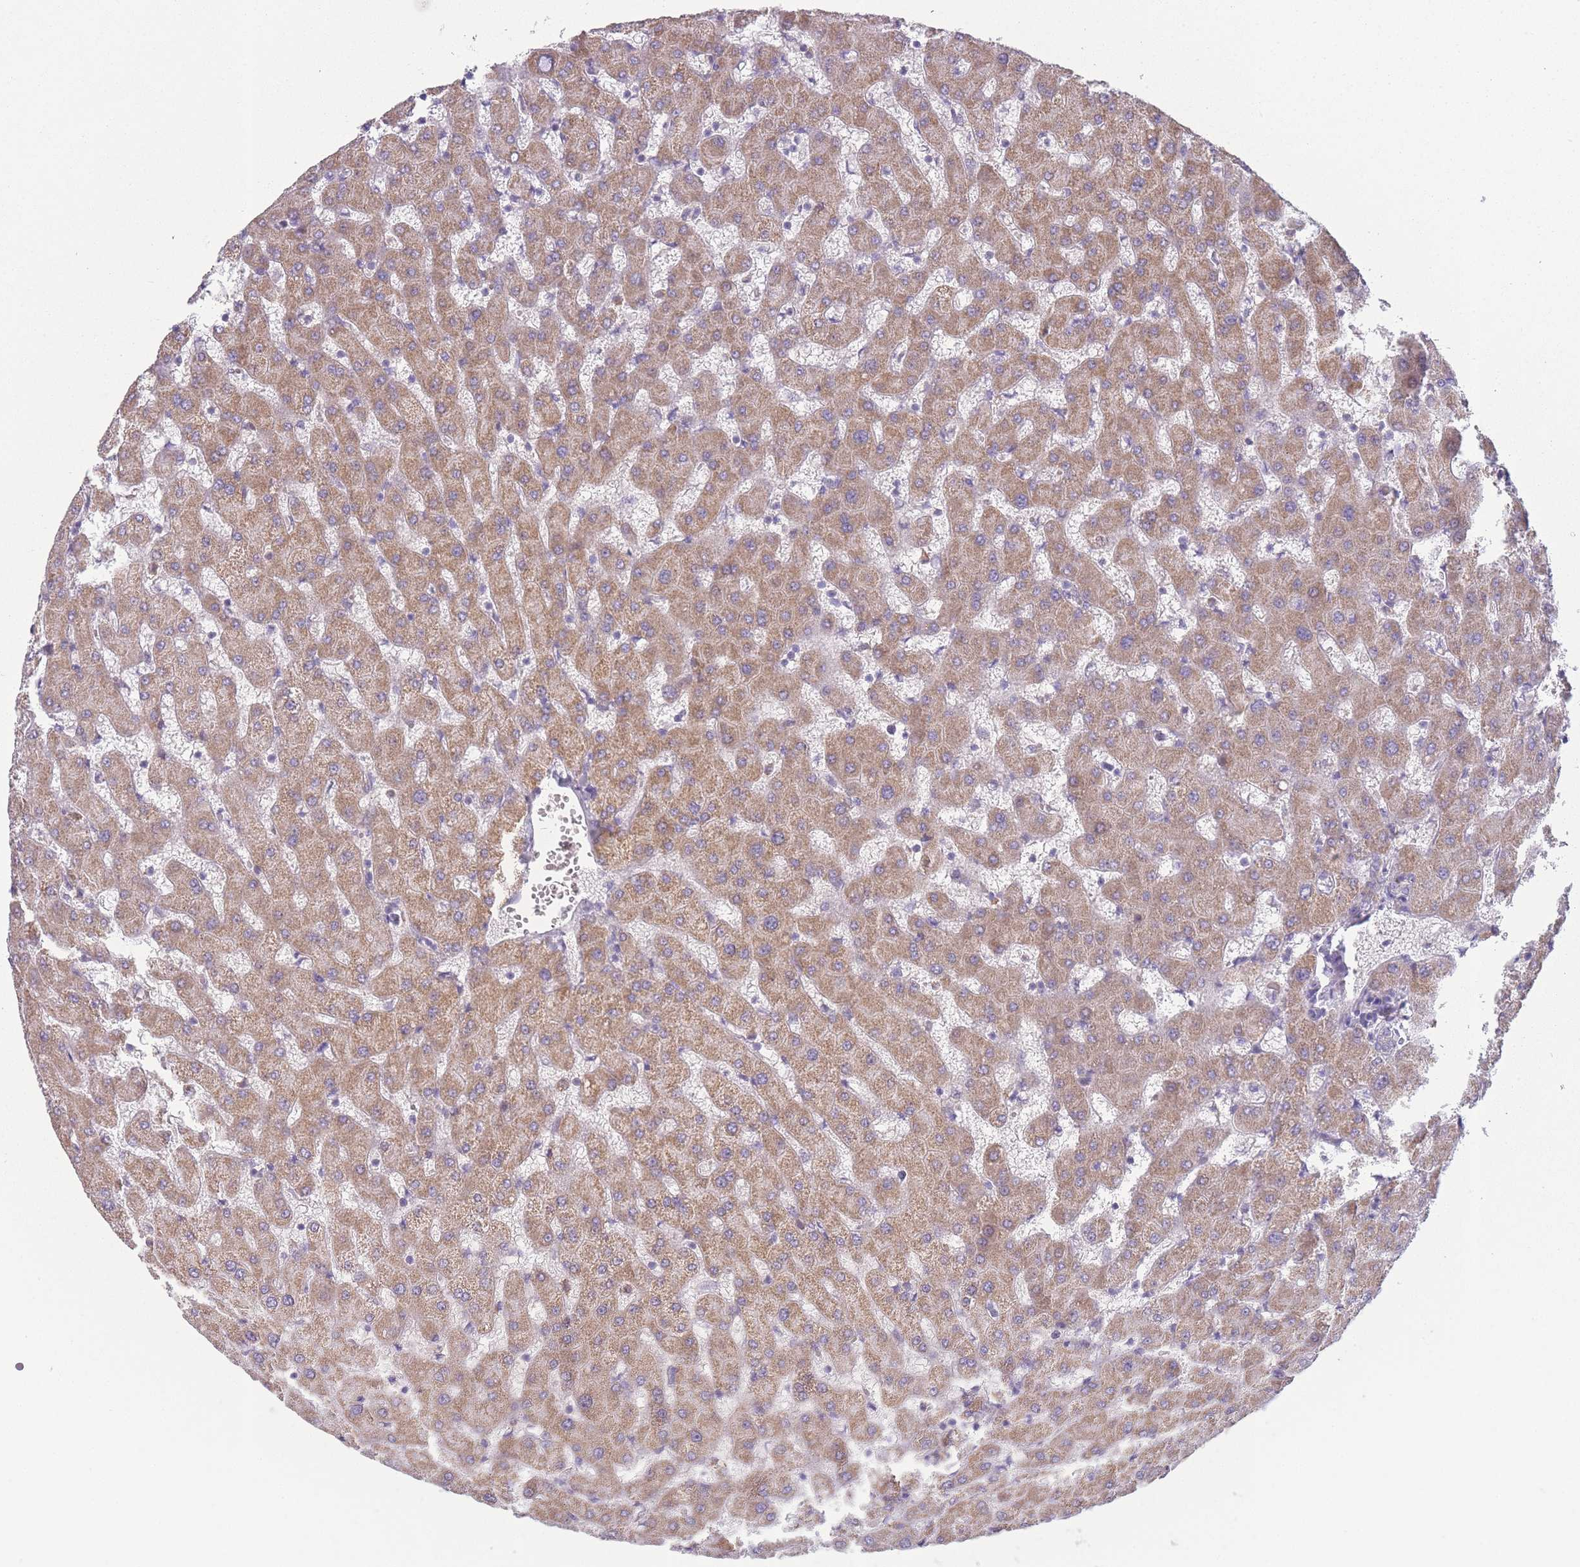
{"staining": {"intensity": "negative", "quantity": "none", "location": "none"}, "tissue": "liver", "cell_type": "Cholangiocytes", "image_type": "normal", "snomed": [{"axis": "morphology", "description": "Normal tissue, NOS"}, {"axis": "topography", "description": "Liver"}], "caption": "DAB (3,3'-diaminobenzidine) immunohistochemical staining of unremarkable human liver exhibits no significant expression in cholangiocytes.", "gene": "PRAM1", "patient": {"sex": "female", "age": 63}}